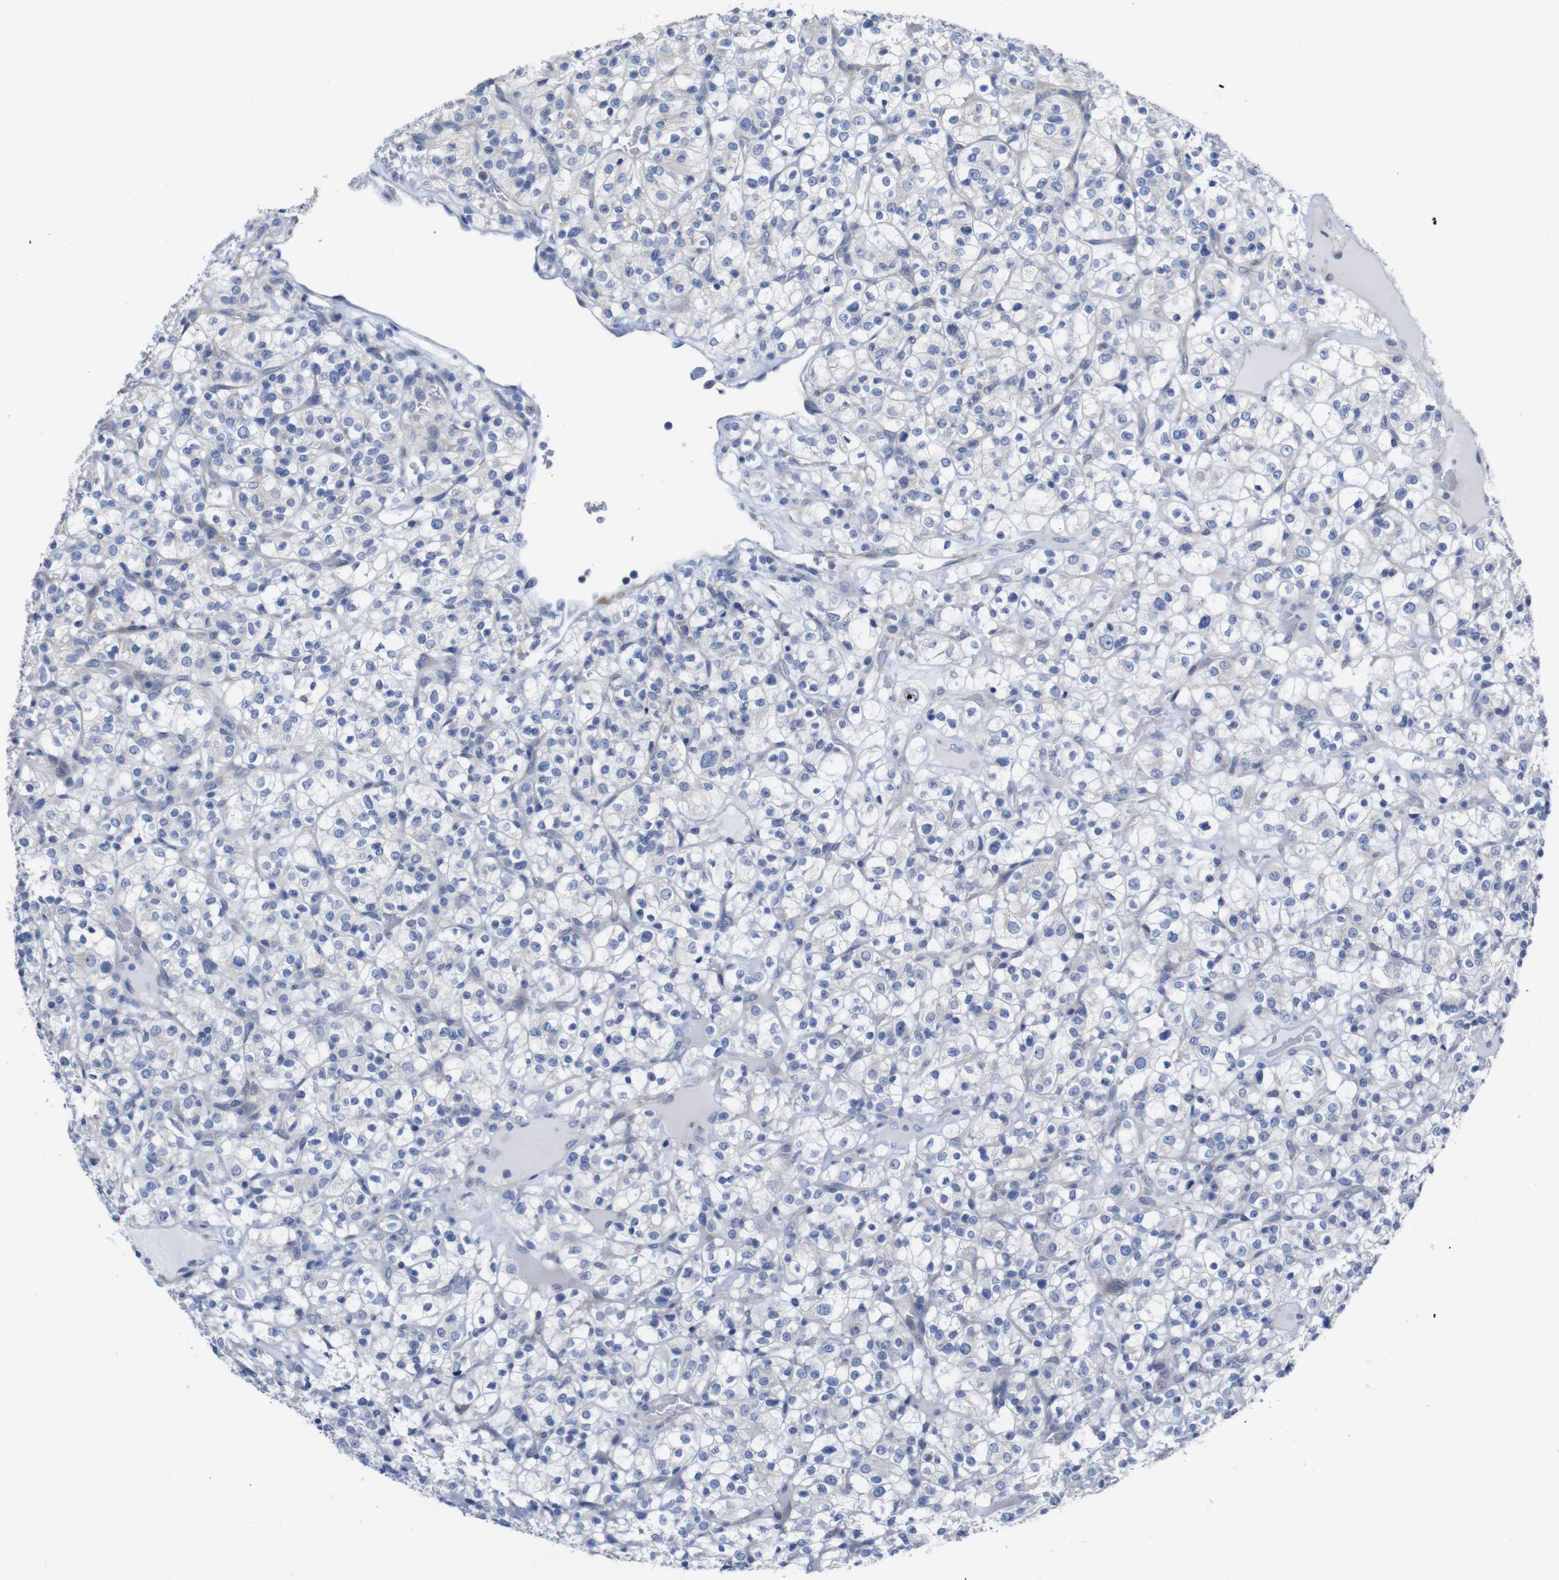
{"staining": {"intensity": "negative", "quantity": "none", "location": "none"}, "tissue": "renal cancer", "cell_type": "Tumor cells", "image_type": "cancer", "snomed": [{"axis": "morphology", "description": "Normal tissue, NOS"}, {"axis": "morphology", "description": "Adenocarcinoma, NOS"}, {"axis": "topography", "description": "Kidney"}], "caption": "Immunohistochemistry (IHC) micrograph of renal cancer (adenocarcinoma) stained for a protein (brown), which shows no expression in tumor cells. (DAB immunohistochemistry (IHC), high magnification).", "gene": "TCEAL9", "patient": {"sex": "female", "age": 72}}